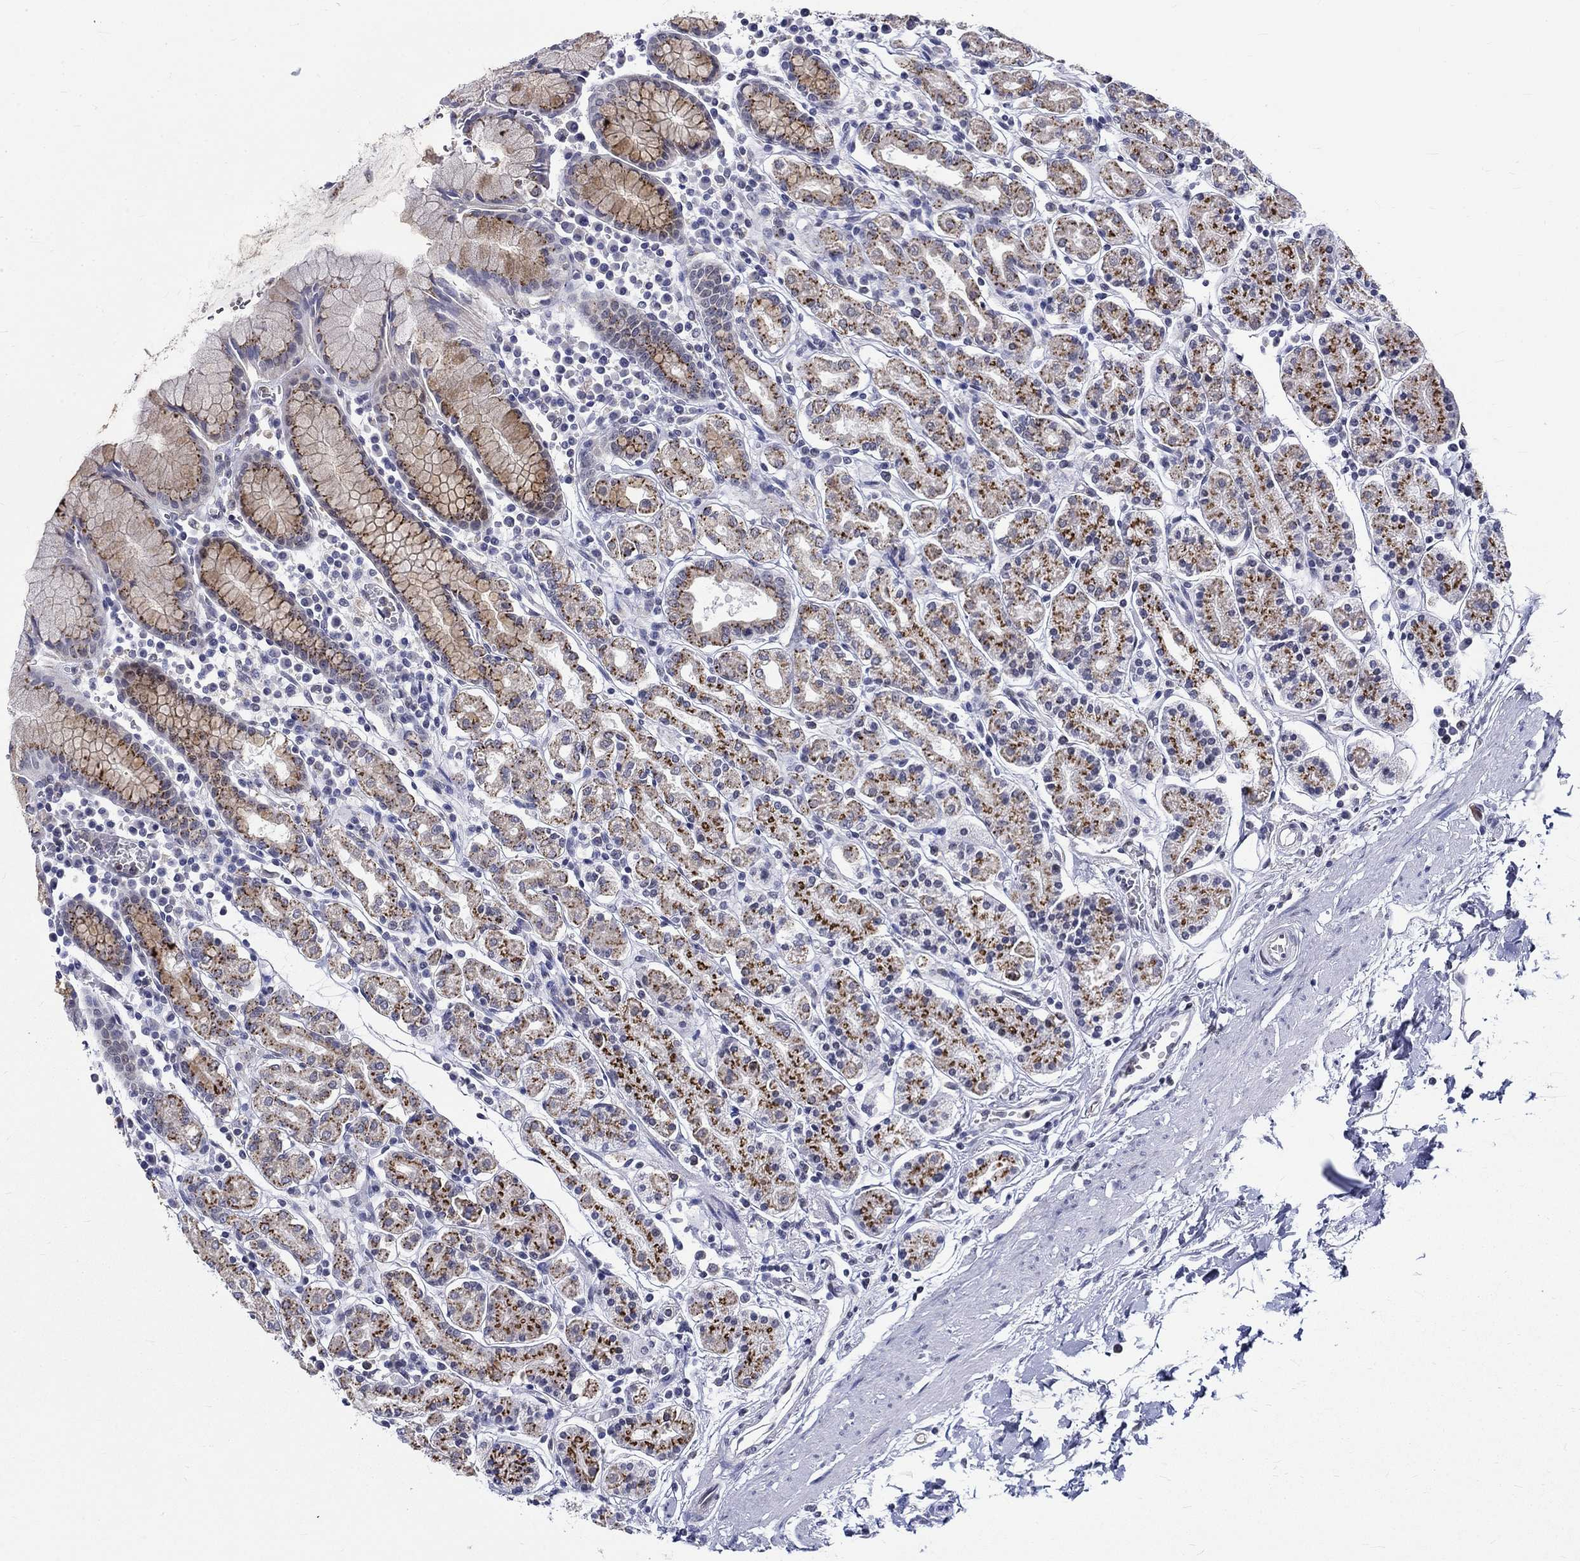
{"staining": {"intensity": "strong", "quantity": "25%-75%", "location": "cytoplasmic/membranous"}, "tissue": "stomach", "cell_type": "Glandular cells", "image_type": "normal", "snomed": [{"axis": "morphology", "description": "Normal tissue, NOS"}, {"axis": "topography", "description": "Stomach, upper"}, {"axis": "topography", "description": "Stomach"}], "caption": "A histopathology image showing strong cytoplasmic/membranous expression in about 25%-75% of glandular cells in normal stomach, as visualized by brown immunohistochemical staining.", "gene": "ST6GALNAC1", "patient": {"sex": "male", "age": 62}}